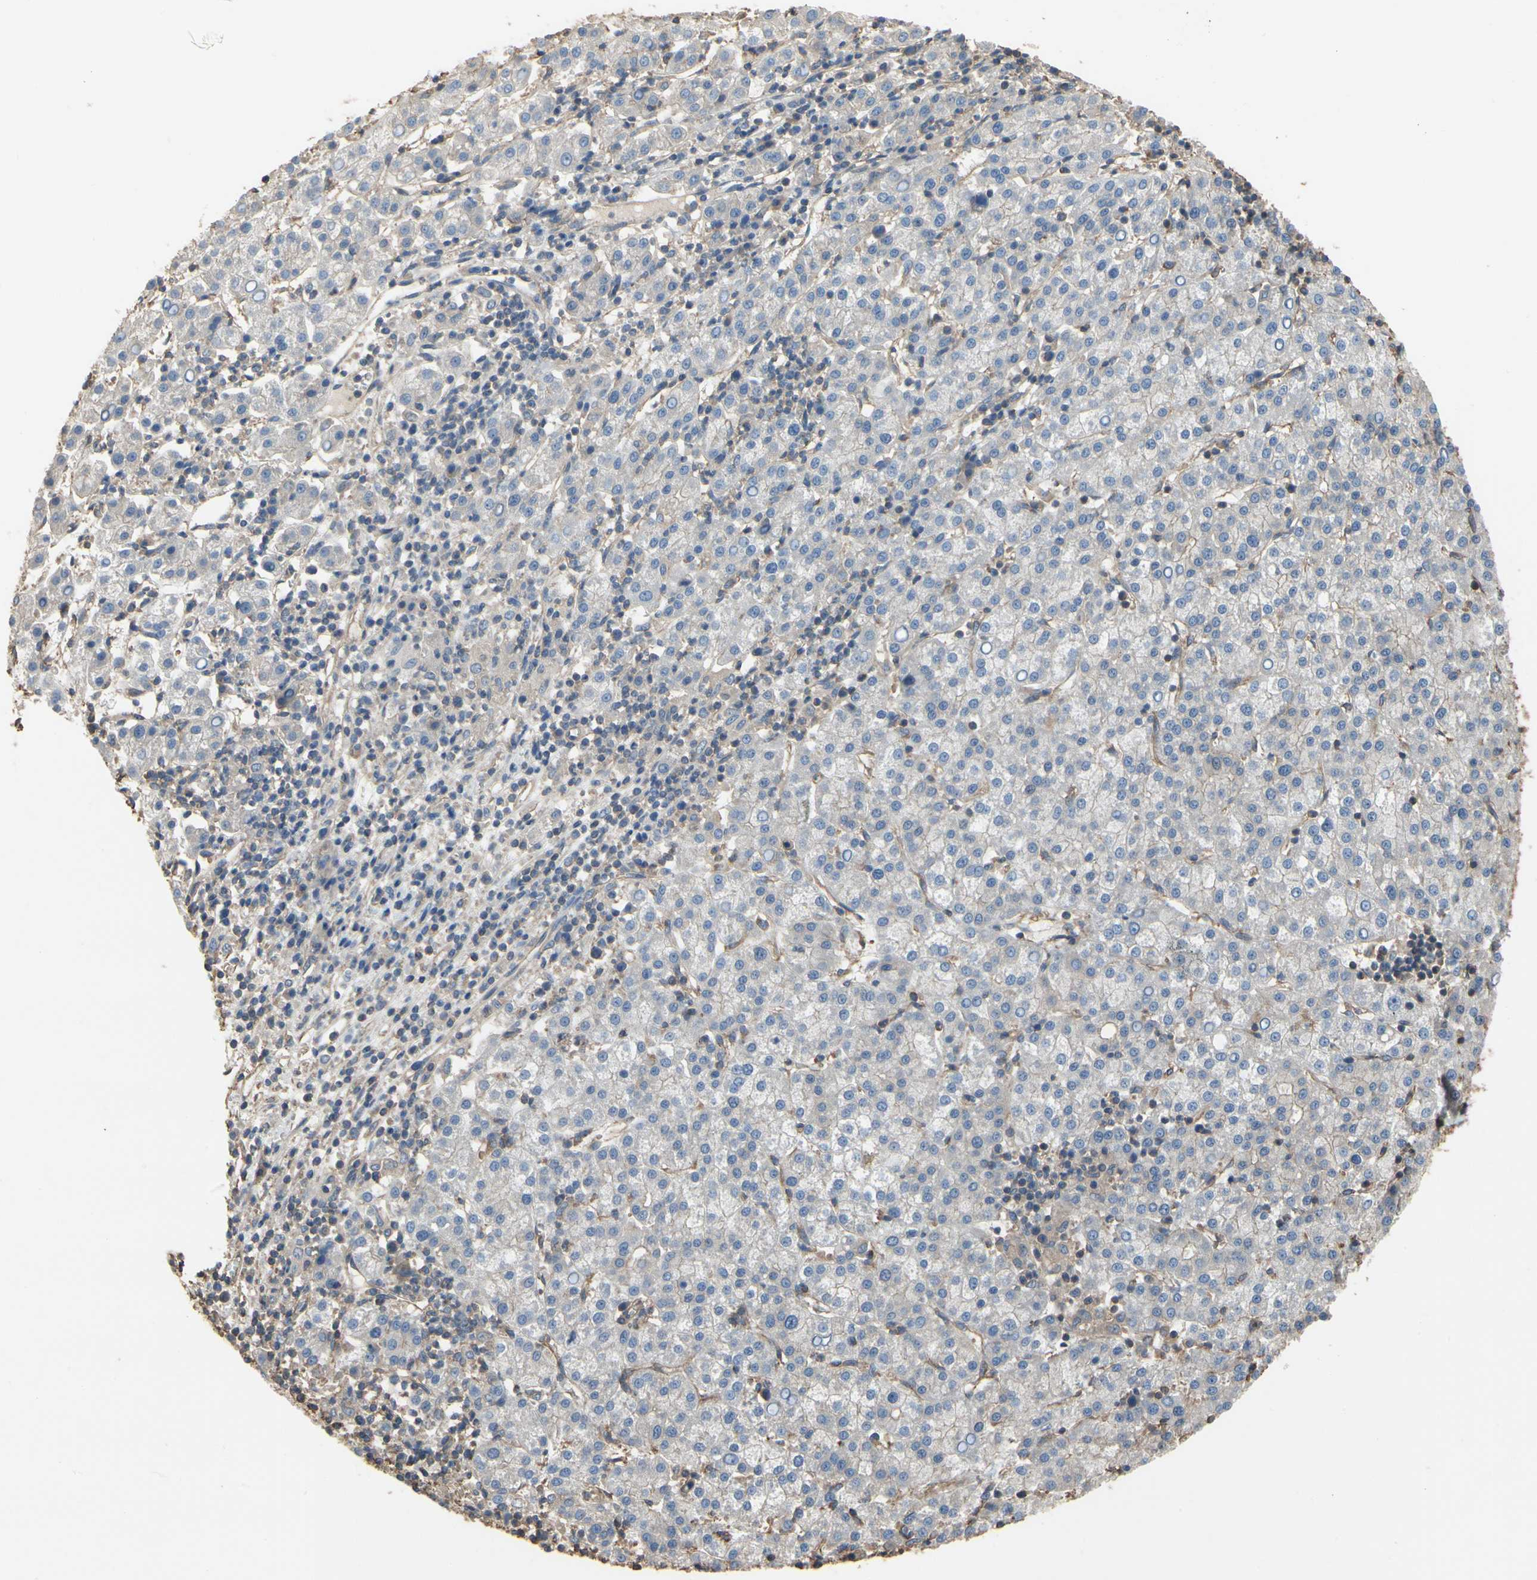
{"staining": {"intensity": "weak", "quantity": "<25%", "location": "cytoplasmic/membranous"}, "tissue": "liver cancer", "cell_type": "Tumor cells", "image_type": "cancer", "snomed": [{"axis": "morphology", "description": "Carcinoma, Hepatocellular, NOS"}, {"axis": "topography", "description": "Liver"}], "caption": "There is no significant positivity in tumor cells of liver hepatocellular carcinoma.", "gene": "PDZK1", "patient": {"sex": "female", "age": 58}}